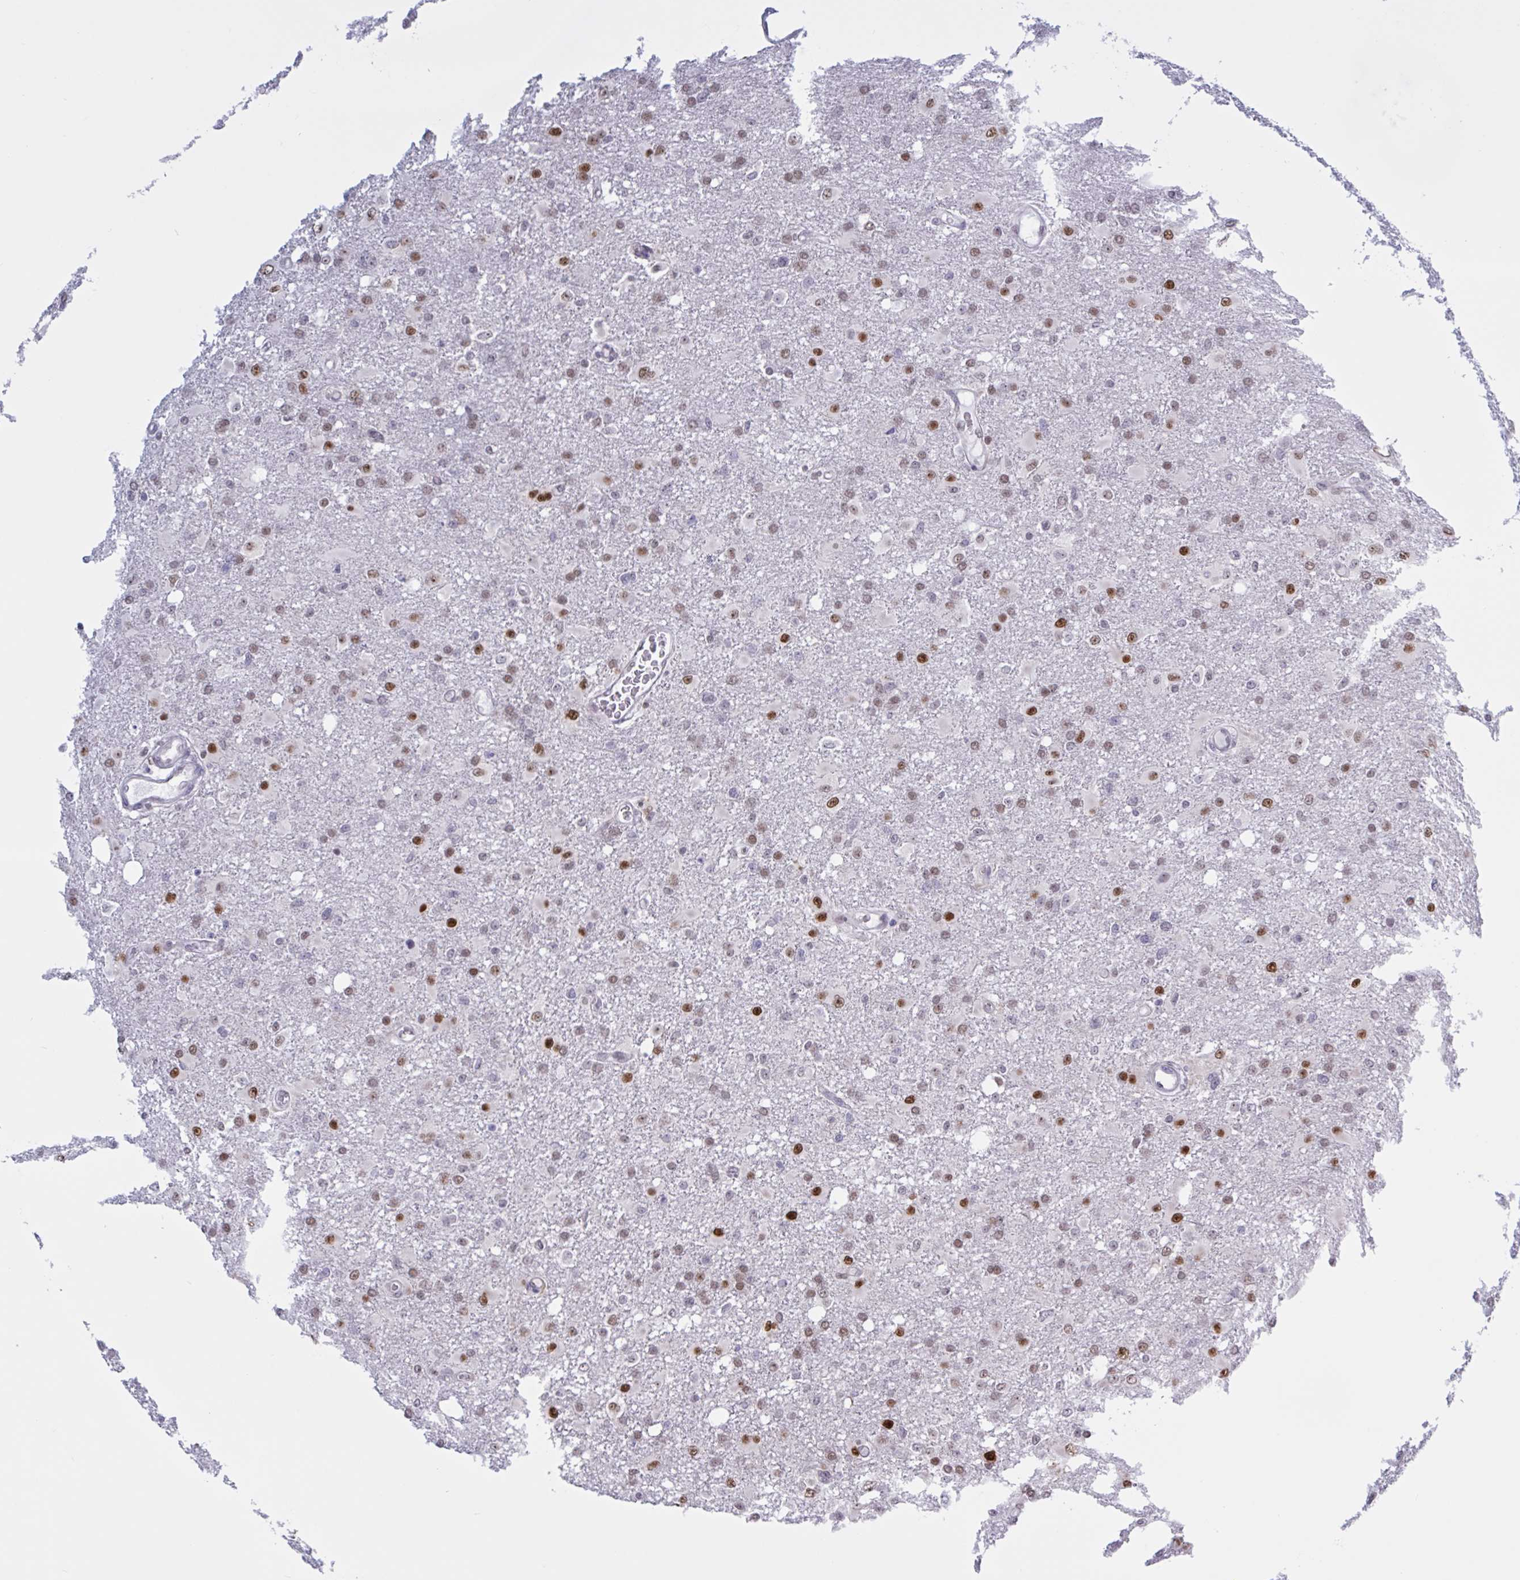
{"staining": {"intensity": "moderate", "quantity": "25%-75%", "location": "nuclear"}, "tissue": "glioma", "cell_type": "Tumor cells", "image_type": "cancer", "snomed": [{"axis": "morphology", "description": "Glioma, malignant, High grade"}, {"axis": "topography", "description": "Brain"}], "caption": "Immunohistochemical staining of human glioma displays medium levels of moderate nuclear positivity in approximately 25%-75% of tumor cells.", "gene": "PRMT6", "patient": {"sex": "male", "age": 53}}